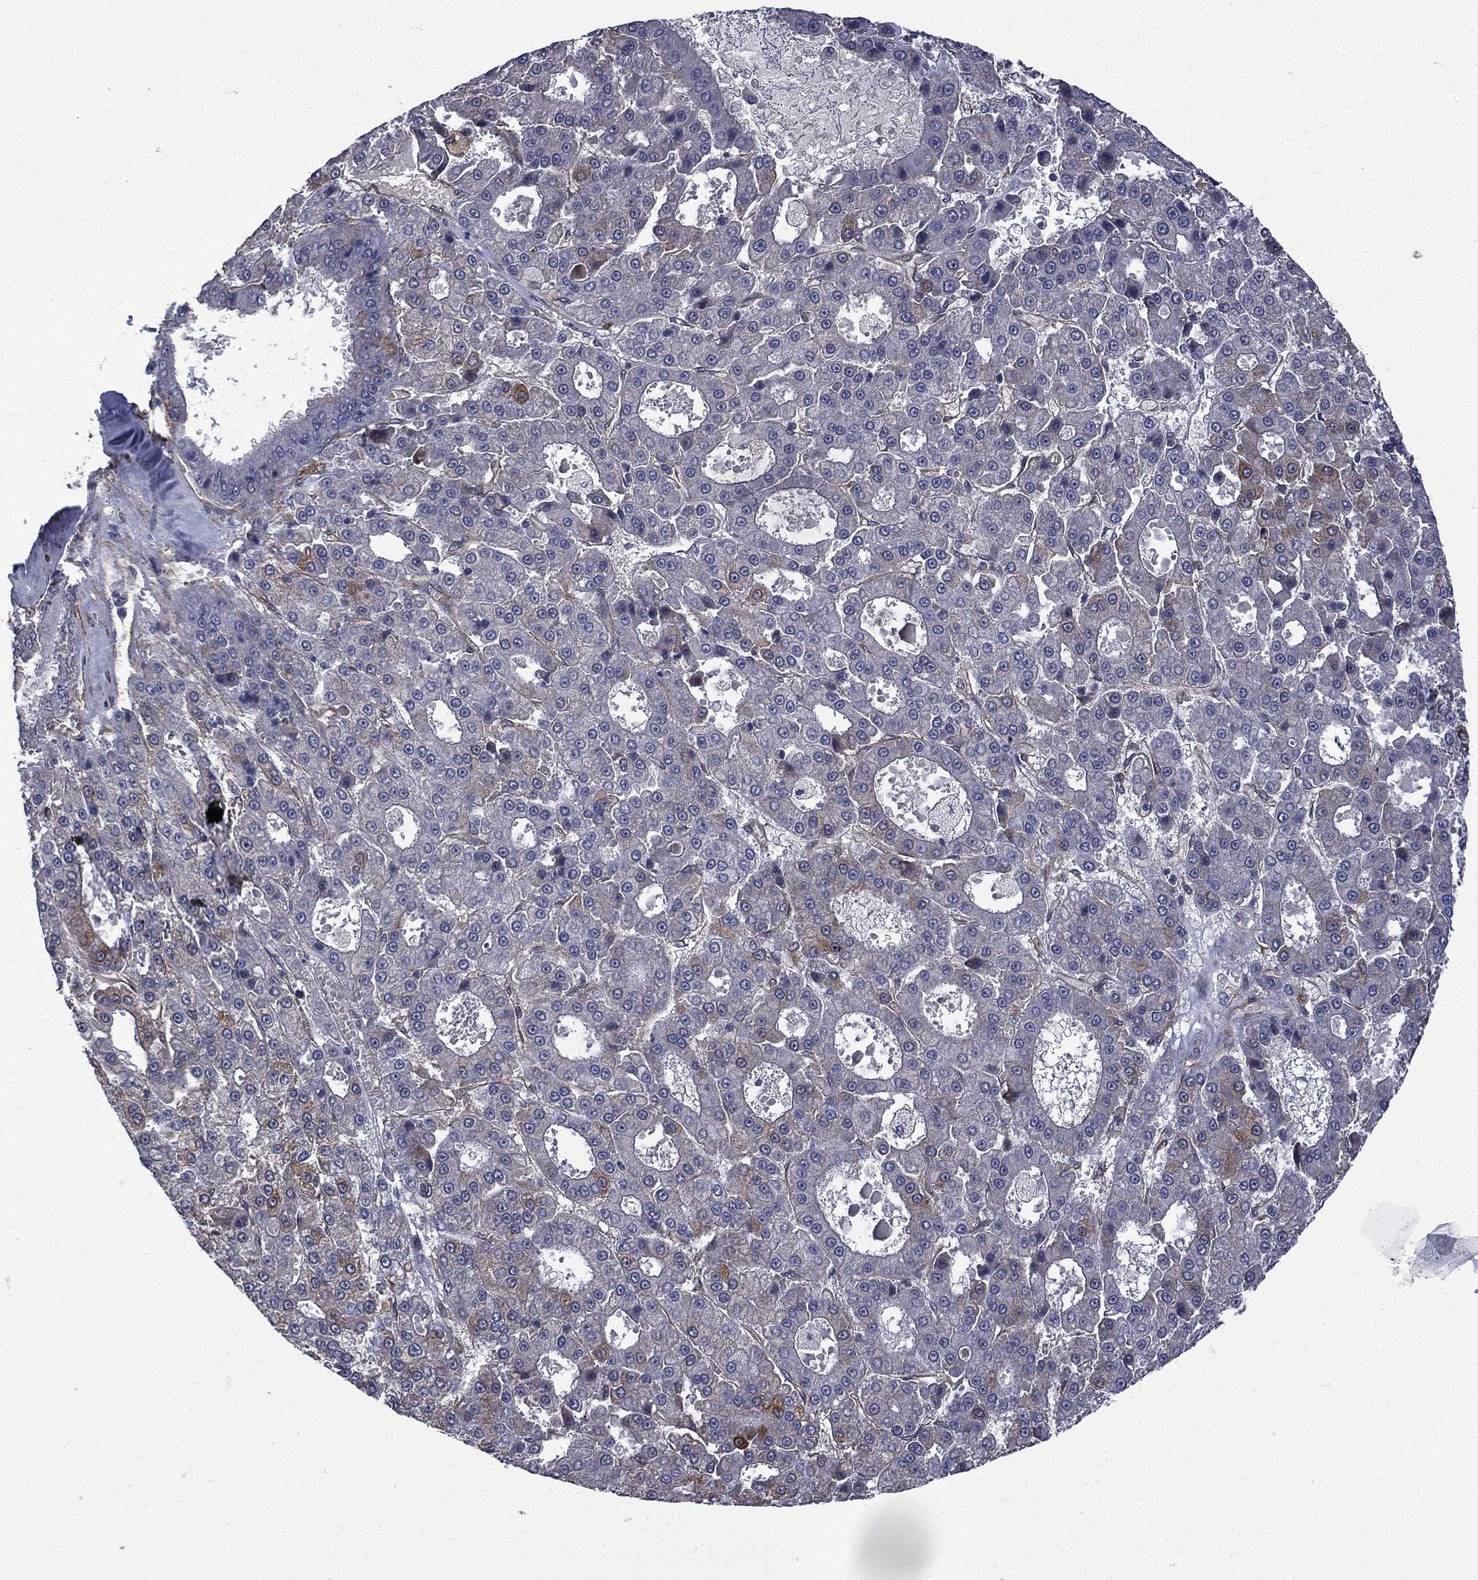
{"staining": {"intensity": "weak", "quantity": "<25%", "location": "cytoplasmic/membranous"}, "tissue": "liver cancer", "cell_type": "Tumor cells", "image_type": "cancer", "snomed": [{"axis": "morphology", "description": "Carcinoma, Hepatocellular, NOS"}, {"axis": "topography", "description": "Liver"}], "caption": "Human hepatocellular carcinoma (liver) stained for a protein using IHC demonstrates no expression in tumor cells.", "gene": "PPFIBP1", "patient": {"sex": "male", "age": 70}}